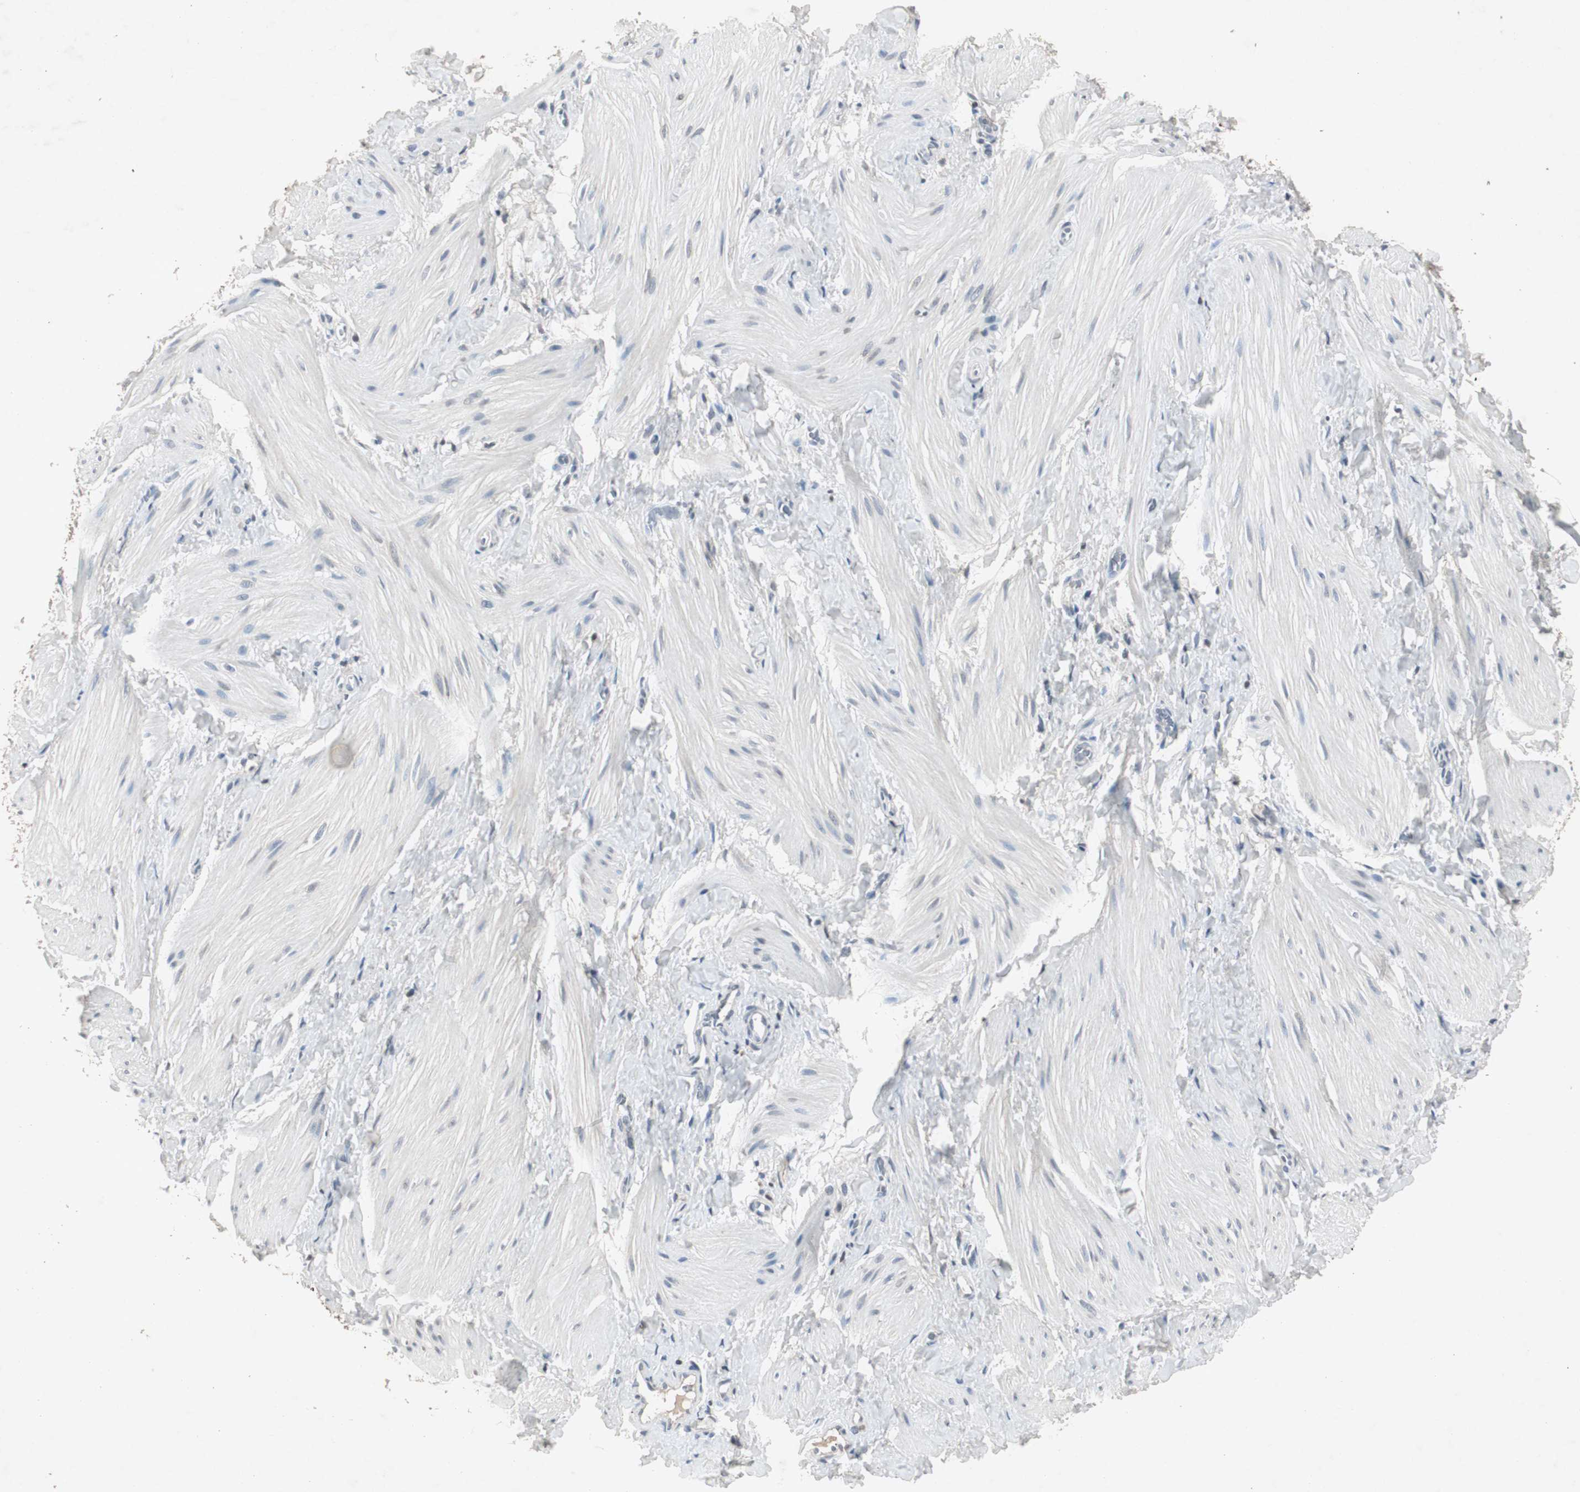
{"staining": {"intensity": "negative", "quantity": "none", "location": "none"}, "tissue": "smooth muscle", "cell_type": "Smooth muscle cells", "image_type": "normal", "snomed": [{"axis": "morphology", "description": "Normal tissue, NOS"}, {"axis": "topography", "description": "Smooth muscle"}], "caption": "The image demonstrates no significant staining in smooth muscle cells of smooth muscle.", "gene": "ADNP2", "patient": {"sex": "male", "age": 16}}